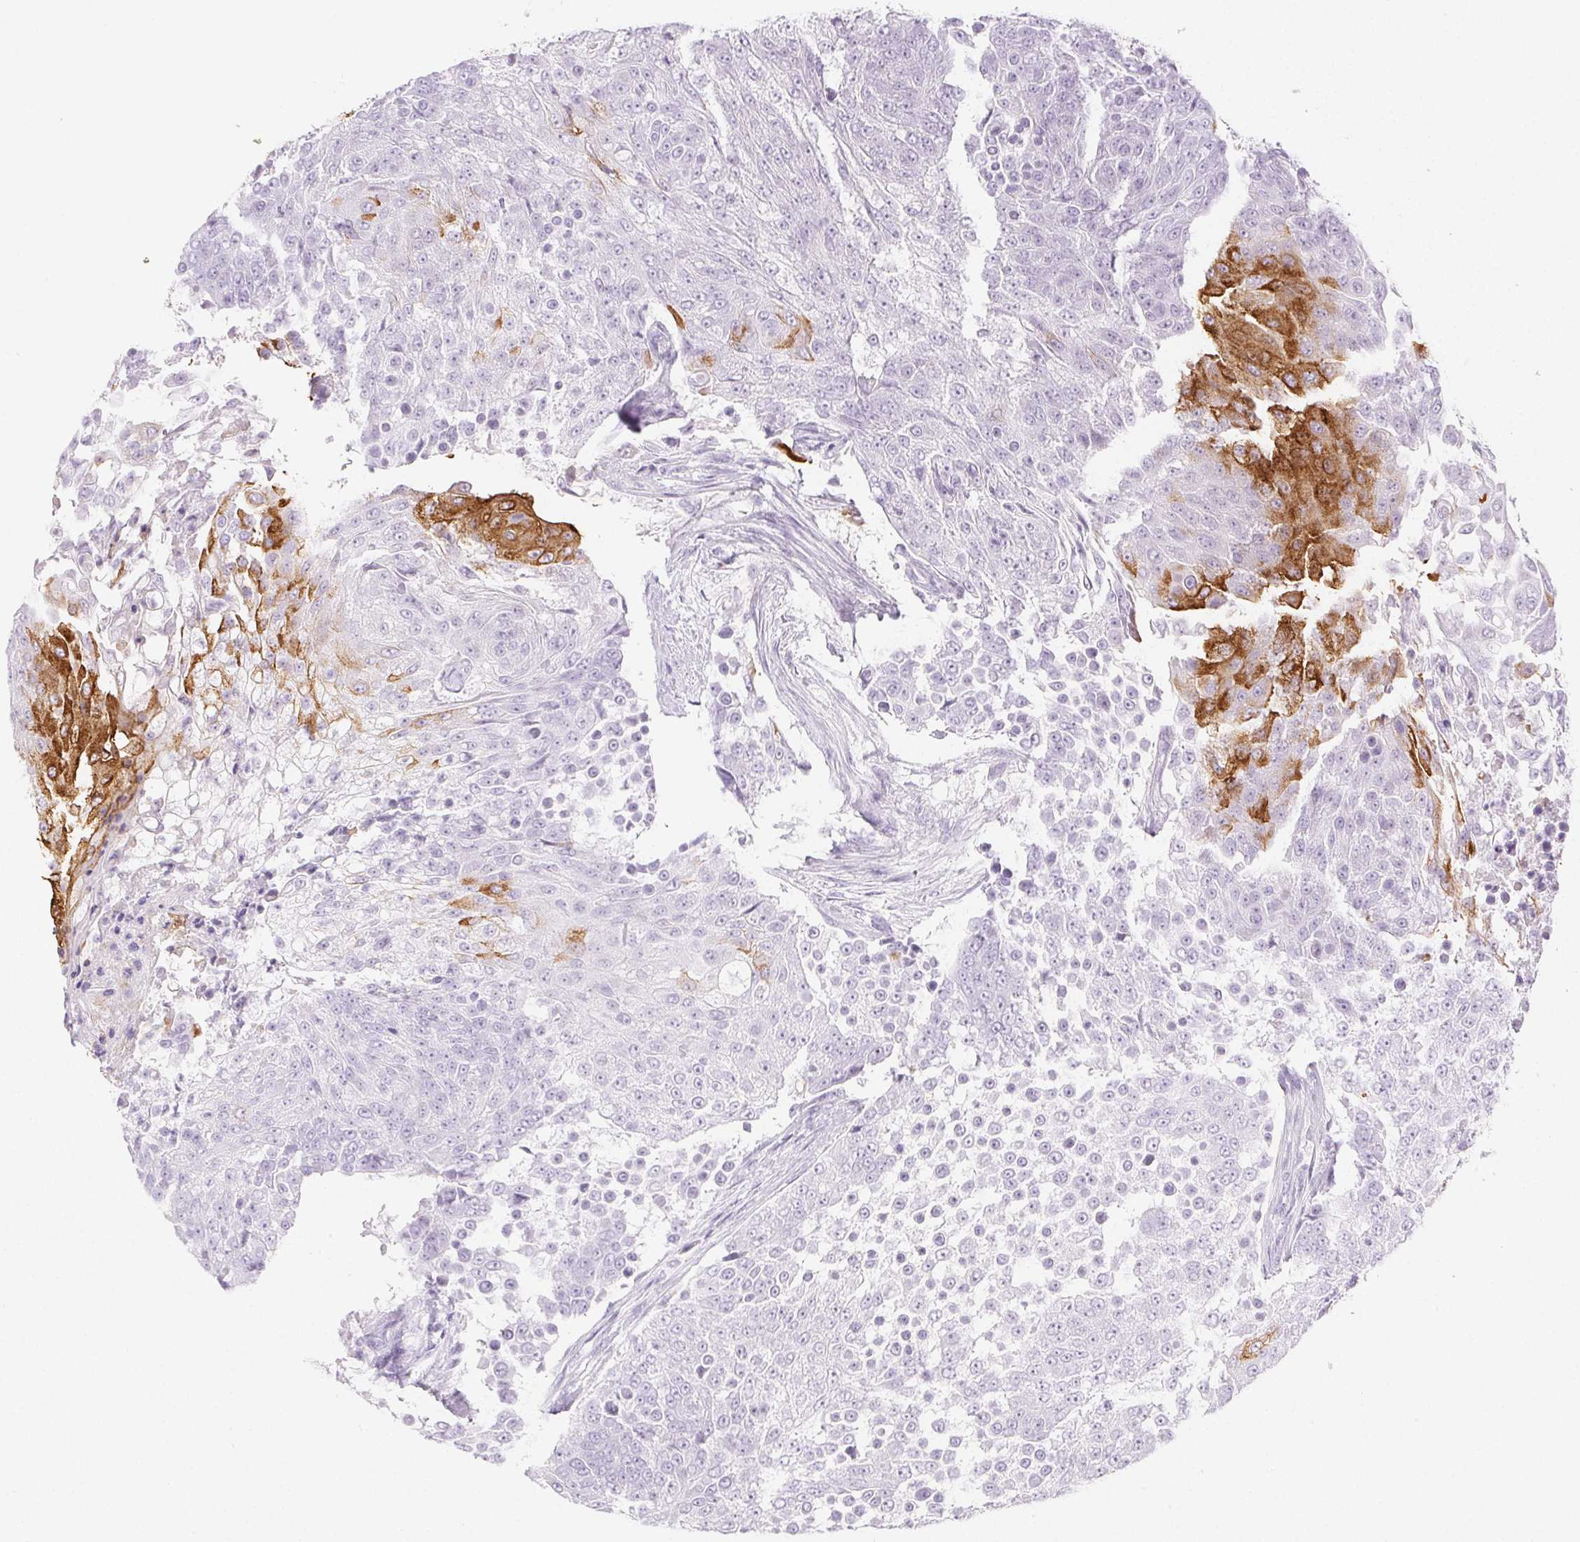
{"staining": {"intensity": "strong", "quantity": "<25%", "location": "cytoplasmic/membranous"}, "tissue": "urothelial cancer", "cell_type": "Tumor cells", "image_type": "cancer", "snomed": [{"axis": "morphology", "description": "Urothelial carcinoma, High grade"}, {"axis": "topography", "description": "Urinary bladder"}], "caption": "Immunohistochemical staining of human urothelial cancer demonstrates medium levels of strong cytoplasmic/membranous protein positivity in approximately <25% of tumor cells.", "gene": "PI3", "patient": {"sex": "female", "age": 63}}